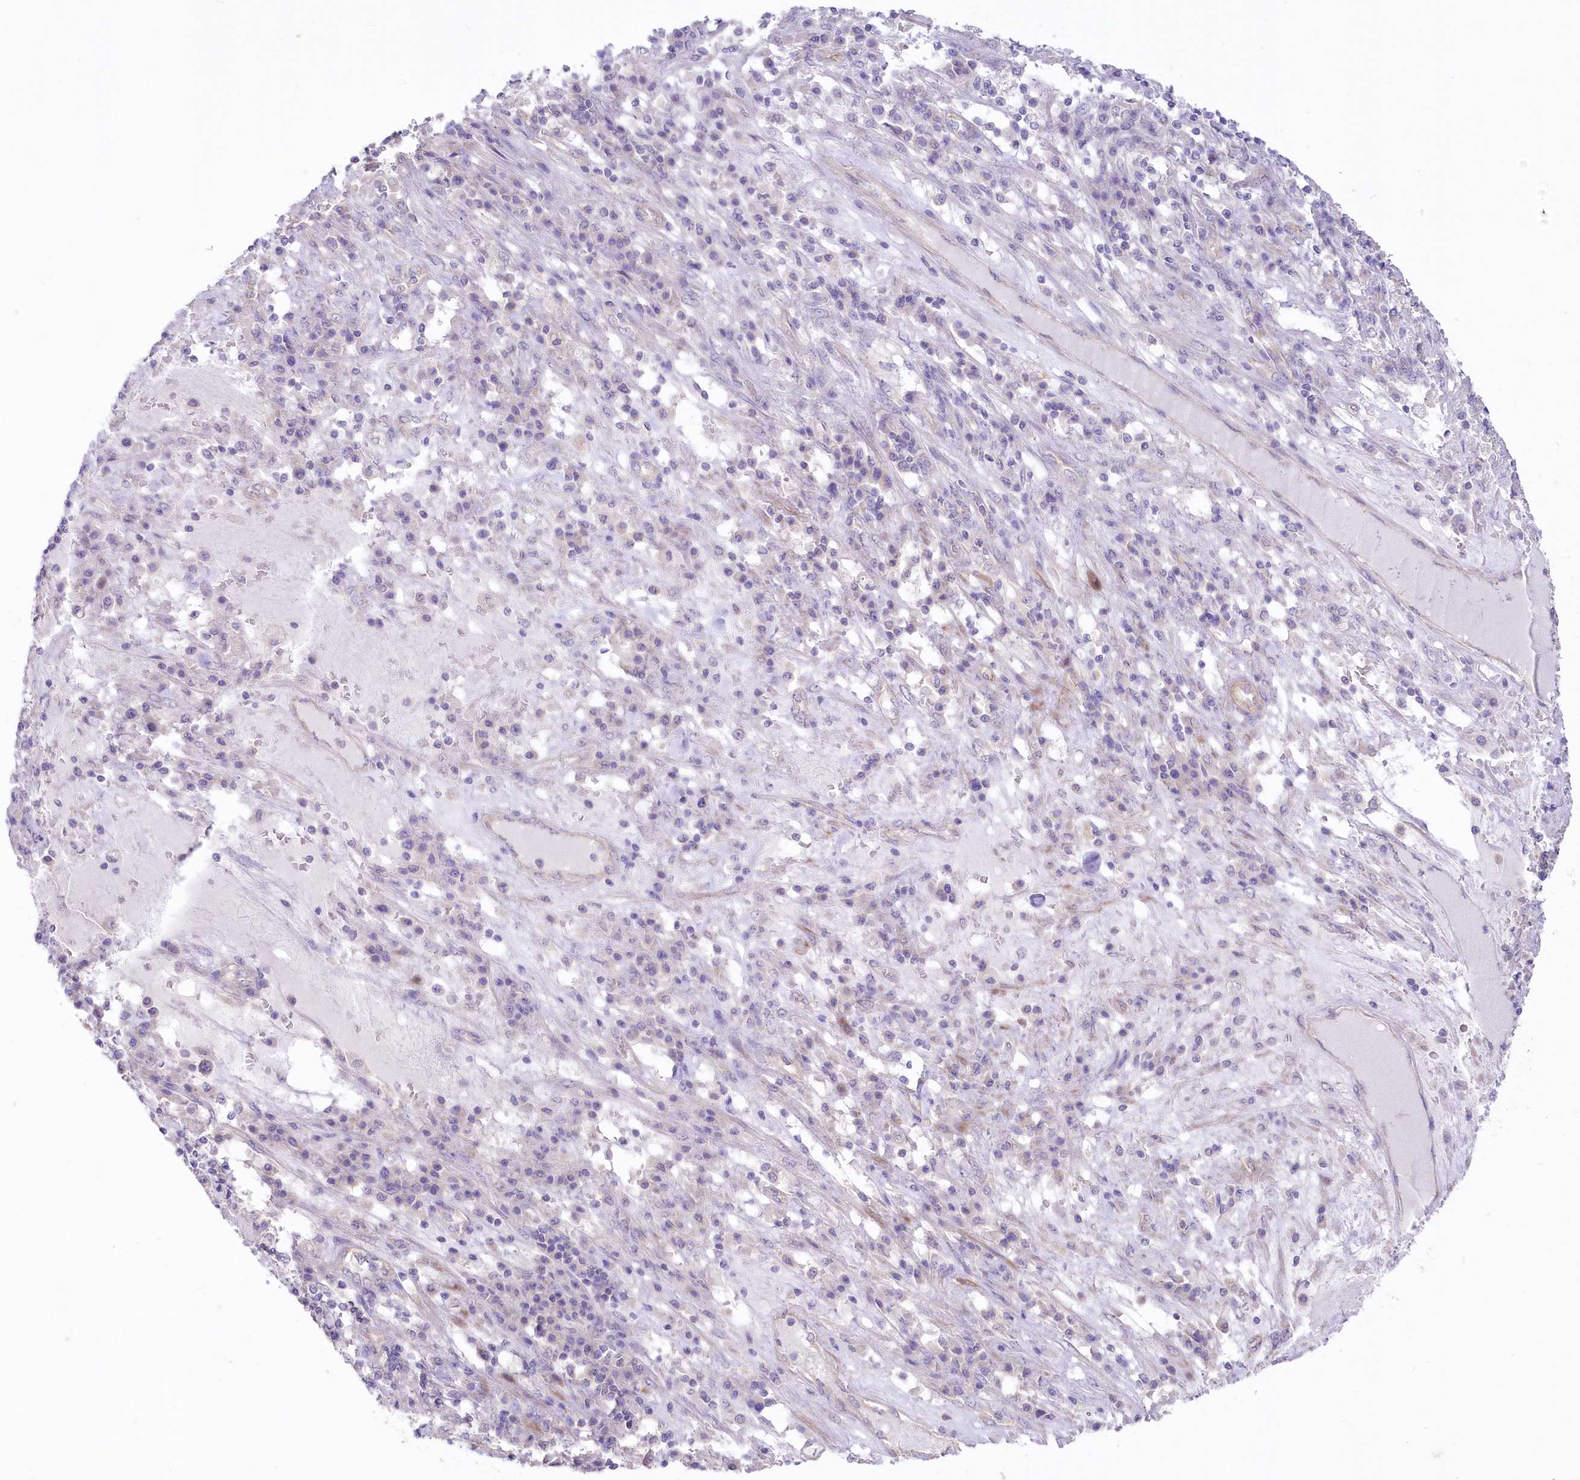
{"staining": {"intensity": "weak", "quantity": "<25%", "location": "cytoplasmic/membranous"}, "tissue": "endometrial cancer", "cell_type": "Tumor cells", "image_type": "cancer", "snomed": [{"axis": "morphology", "description": "Adenocarcinoma, NOS"}, {"axis": "topography", "description": "Endometrium"}], "caption": "A histopathology image of adenocarcinoma (endometrial) stained for a protein shows no brown staining in tumor cells. (Stains: DAB immunohistochemistry with hematoxylin counter stain, Microscopy: brightfield microscopy at high magnification).", "gene": "ITSN2", "patient": {"sex": "female", "age": 49}}